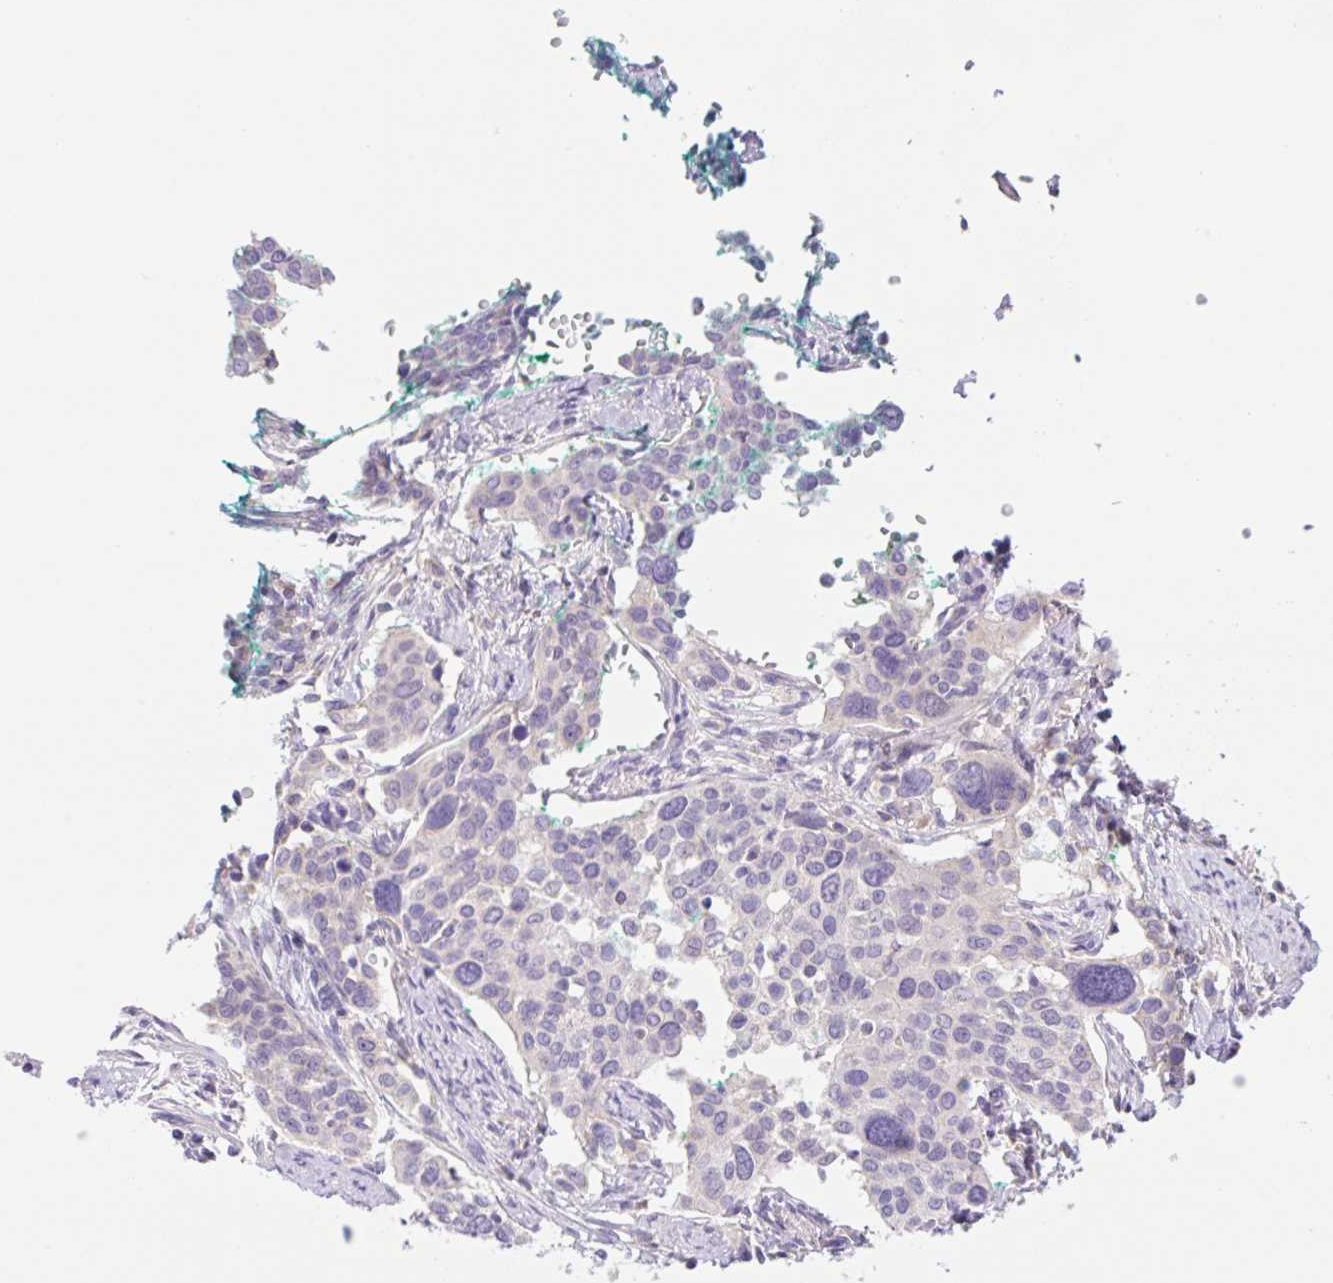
{"staining": {"intensity": "negative", "quantity": "none", "location": "none"}, "tissue": "cervical cancer", "cell_type": "Tumor cells", "image_type": "cancer", "snomed": [{"axis": "morphology", "description": "Squamous cell carcinoma, NOS"}, {"axis": "topography", "description": "Cervix"}], "caption": "Immunohistochemistry image of neoplastic tissue: cervical squamous cell carcinoma stained with DAB (3,3'-diaminobenzidine) exhibits no significant protein positivity in tumor cells.", "gene": "DENND5A", "patient": {"sex": "female", "age": 44}}